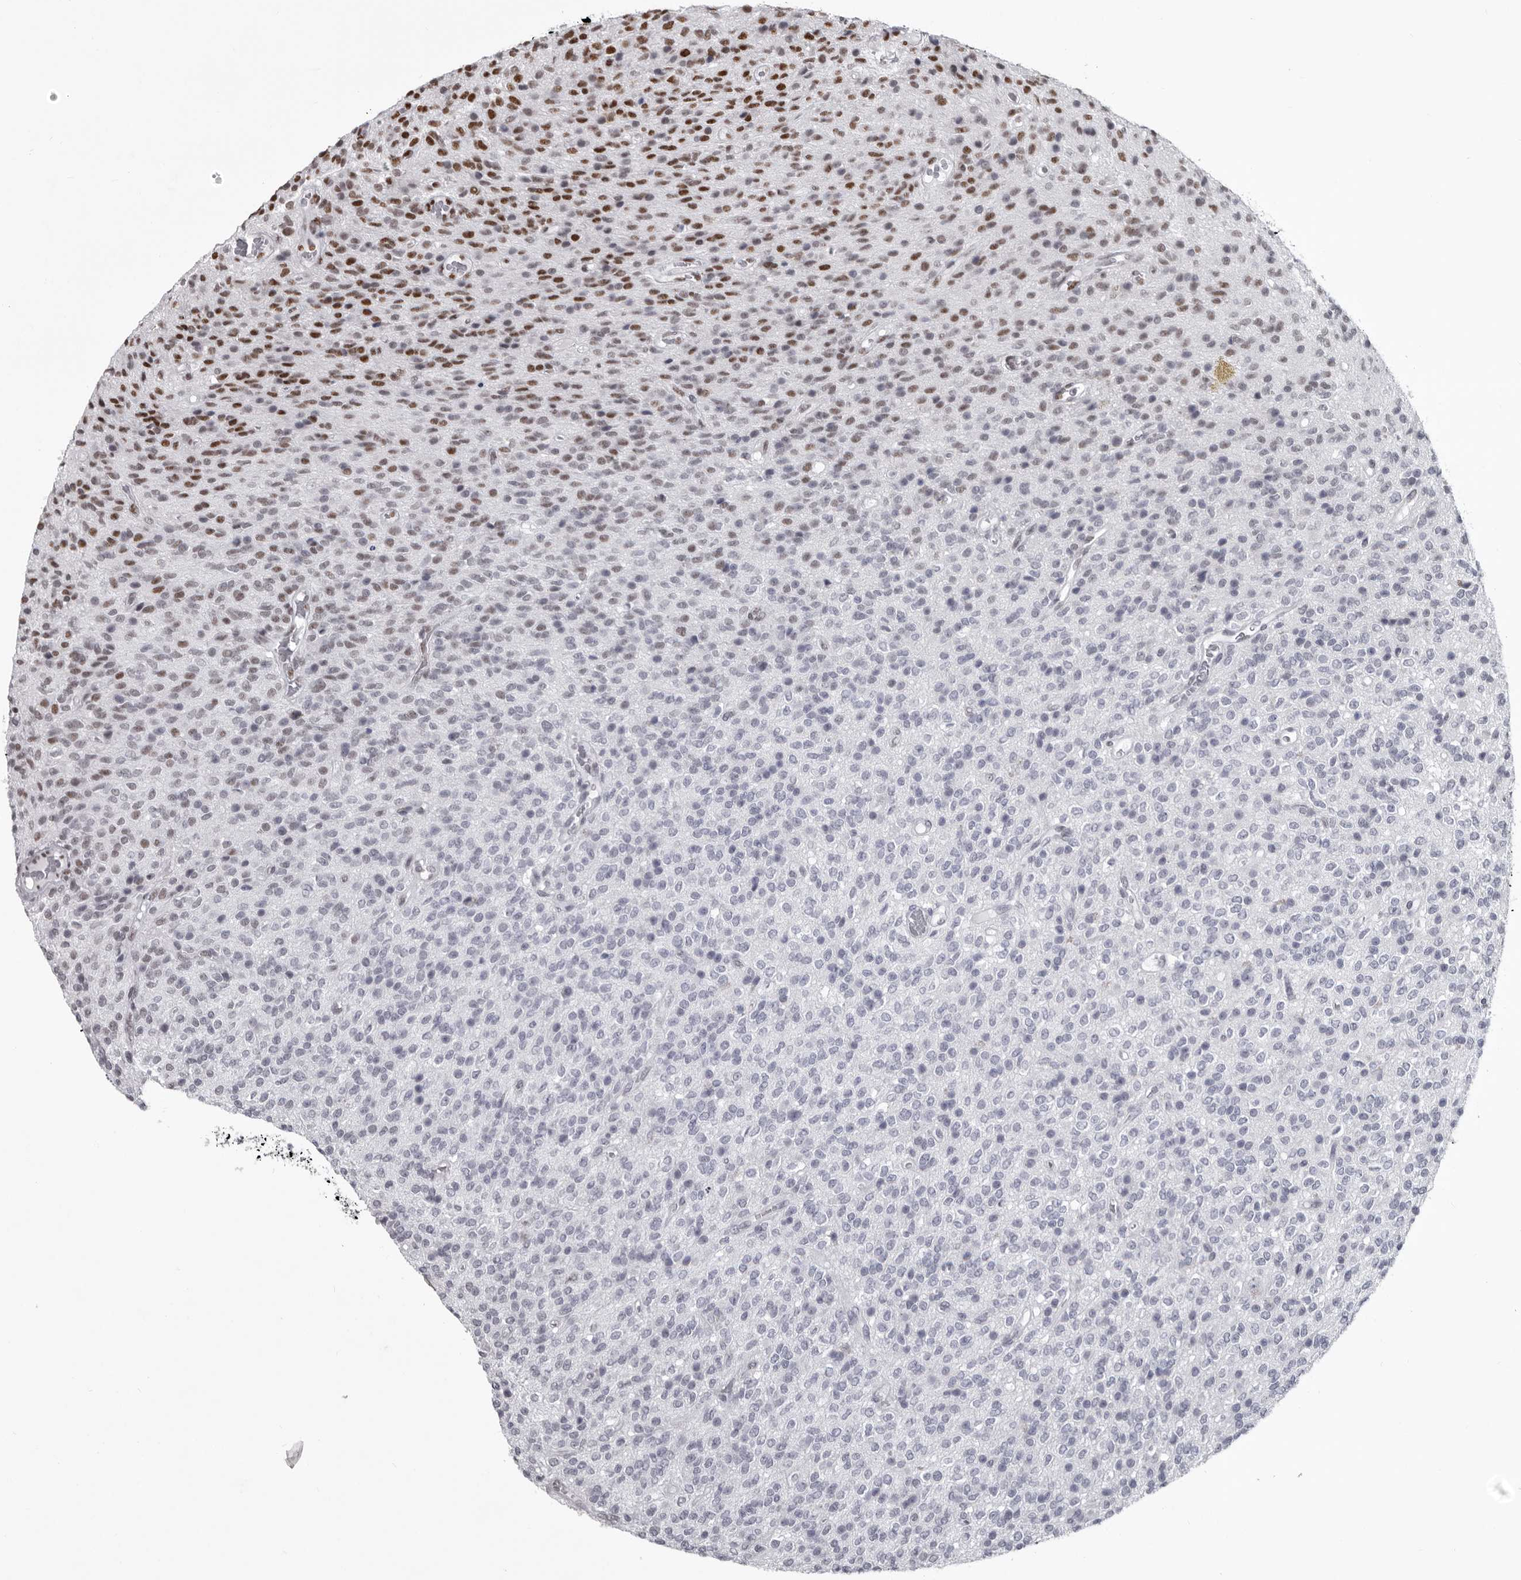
{"staining": {"intensity": "strong", "quantity": "<25%", "location": "nuclear"}, "tissue": "glioma", "cell_type": "Tumor cells", "image_type": "cancer", "snomed": [{"axis": "morphology", "description": "Glioma, malignant, High grade"}, {"axis": "topography", "description": "Brain"}], "caption": "Glioma tissue shows strong nuclear expression in approximately <25% of tumor cells", "gene": "NUMA1", "patient": {"sex": "male", "age": 34}}